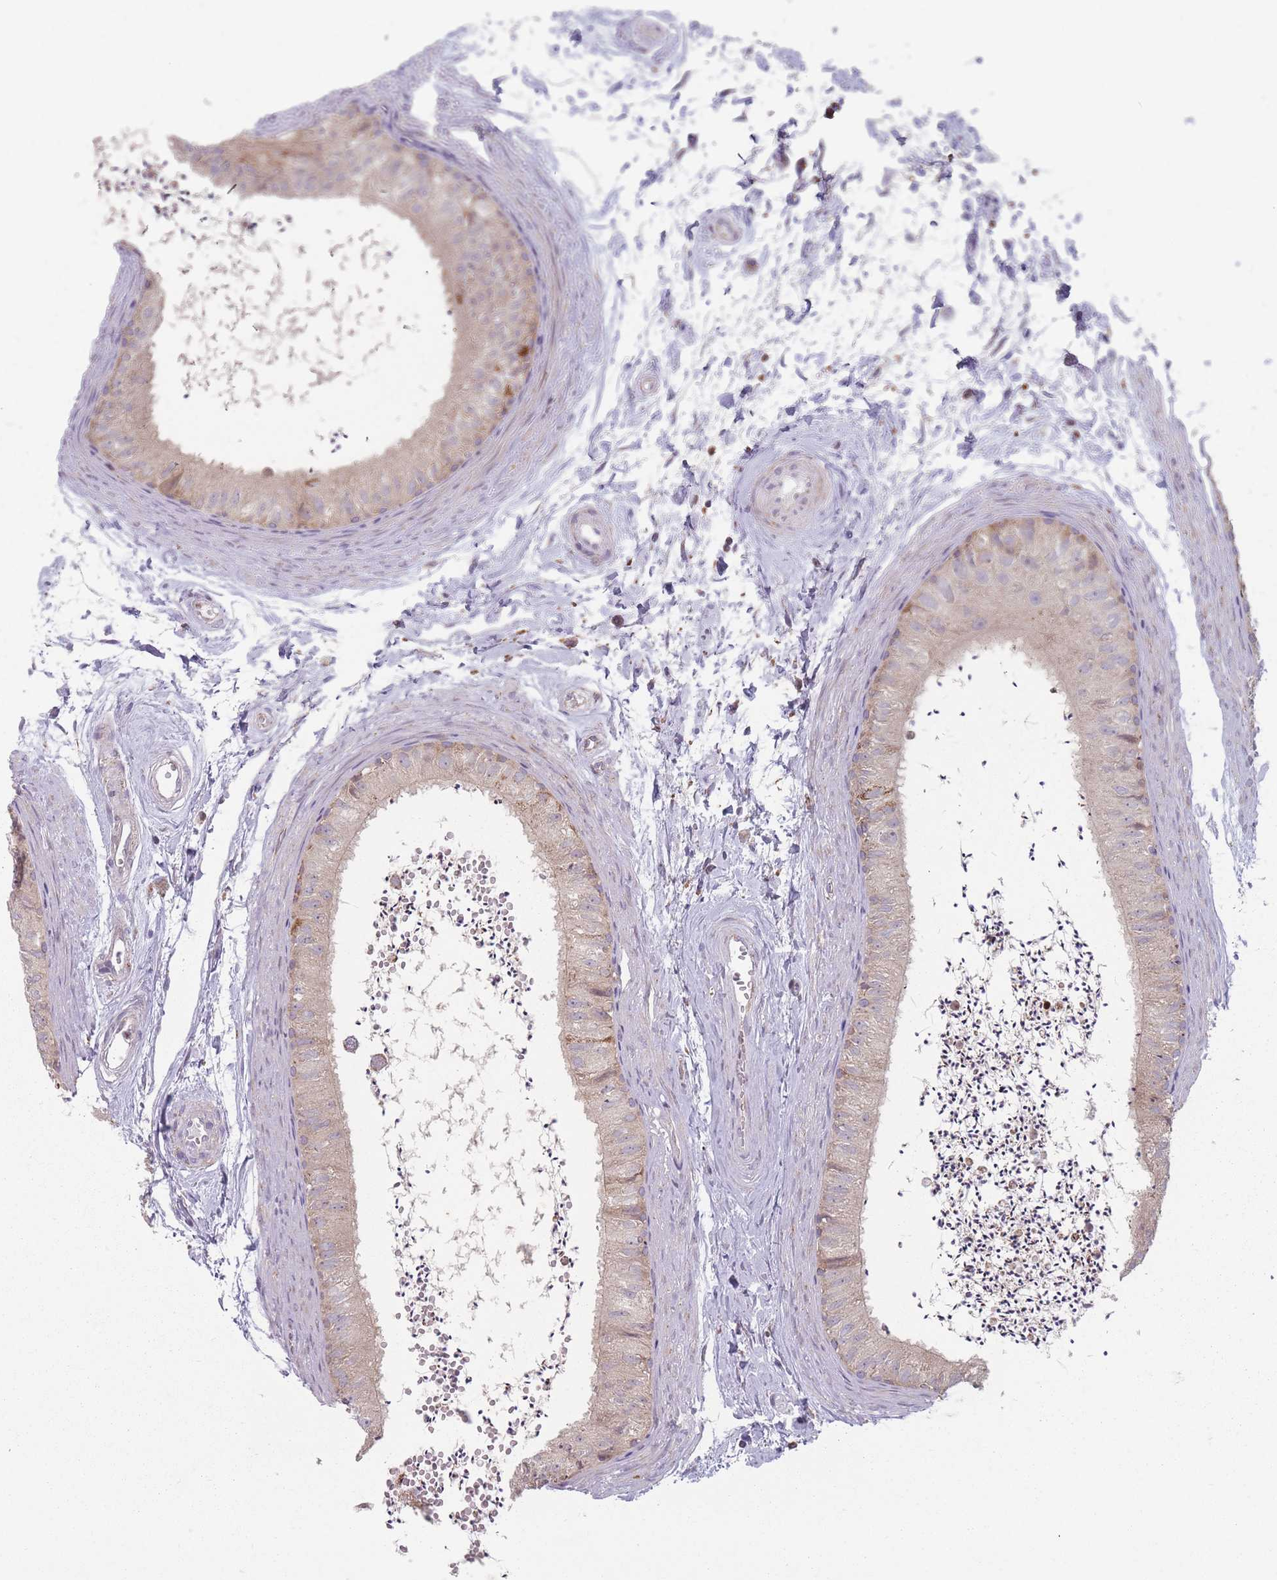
{"staining": {"intensity": "strong", "quantity": "<25%", "location": "cytoplasmic/membranous"}, "tissue": "epididymis", "cell_type": "Glandular cells", "image_type": "normal", "snomed": [{"axis": "morphology", "description": "Normal tissue, NOS"}, {"axis": "topography", "description": "Epididymis"}], "caption": "Immunohistochemistry (IHC) of normal human epididymis reveals medium levels of strong cytoplasmic/membranous staining in approximately <25% of glandular cells.", "gene": "OR10Q1", "patient": {"sex": "male", "age": 56}}